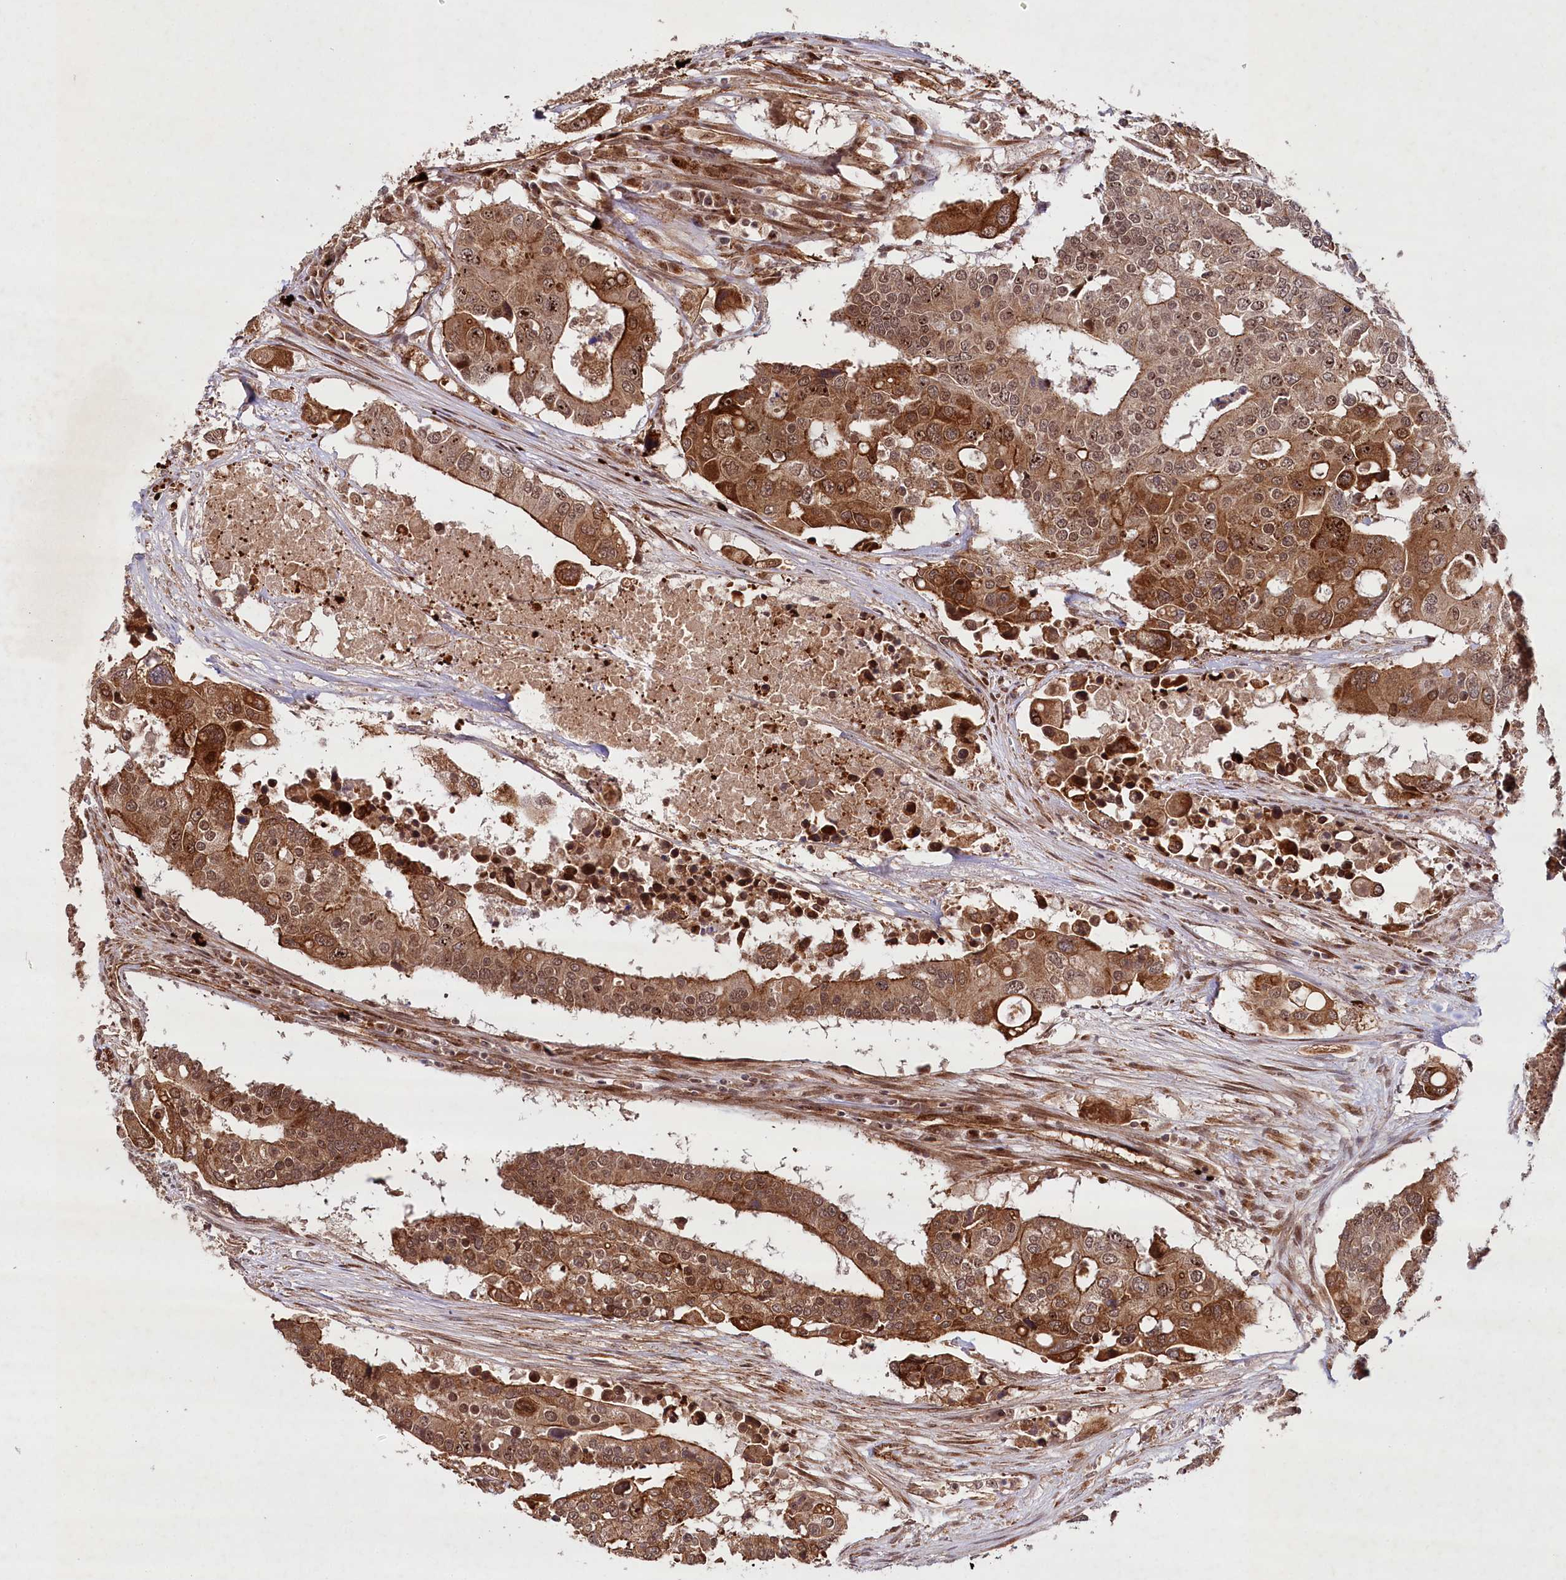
{"staining": {"intensity": "moderate", "quantity": ">75%", "location": "cytoplasmic/membranous,nuclear"}, "tissue": "colorectal cancer", "cell_type": "Tumor cells", "image_type": "cancer", "snomed": [{"axis": "morphology", "description": "Adenocarcinoma, NOS"}, {"axis": "topography", "description": "Colon"}], "caption": "This is a histology image of IHC staining of colorectal cancer (adenocarcinoma), which shows moderate positivity in the cytoplasmic/membranous and nuclear of tumor cells.", "gene": "ALKBH8", "patient": {"sex": "male", "age": 77}}